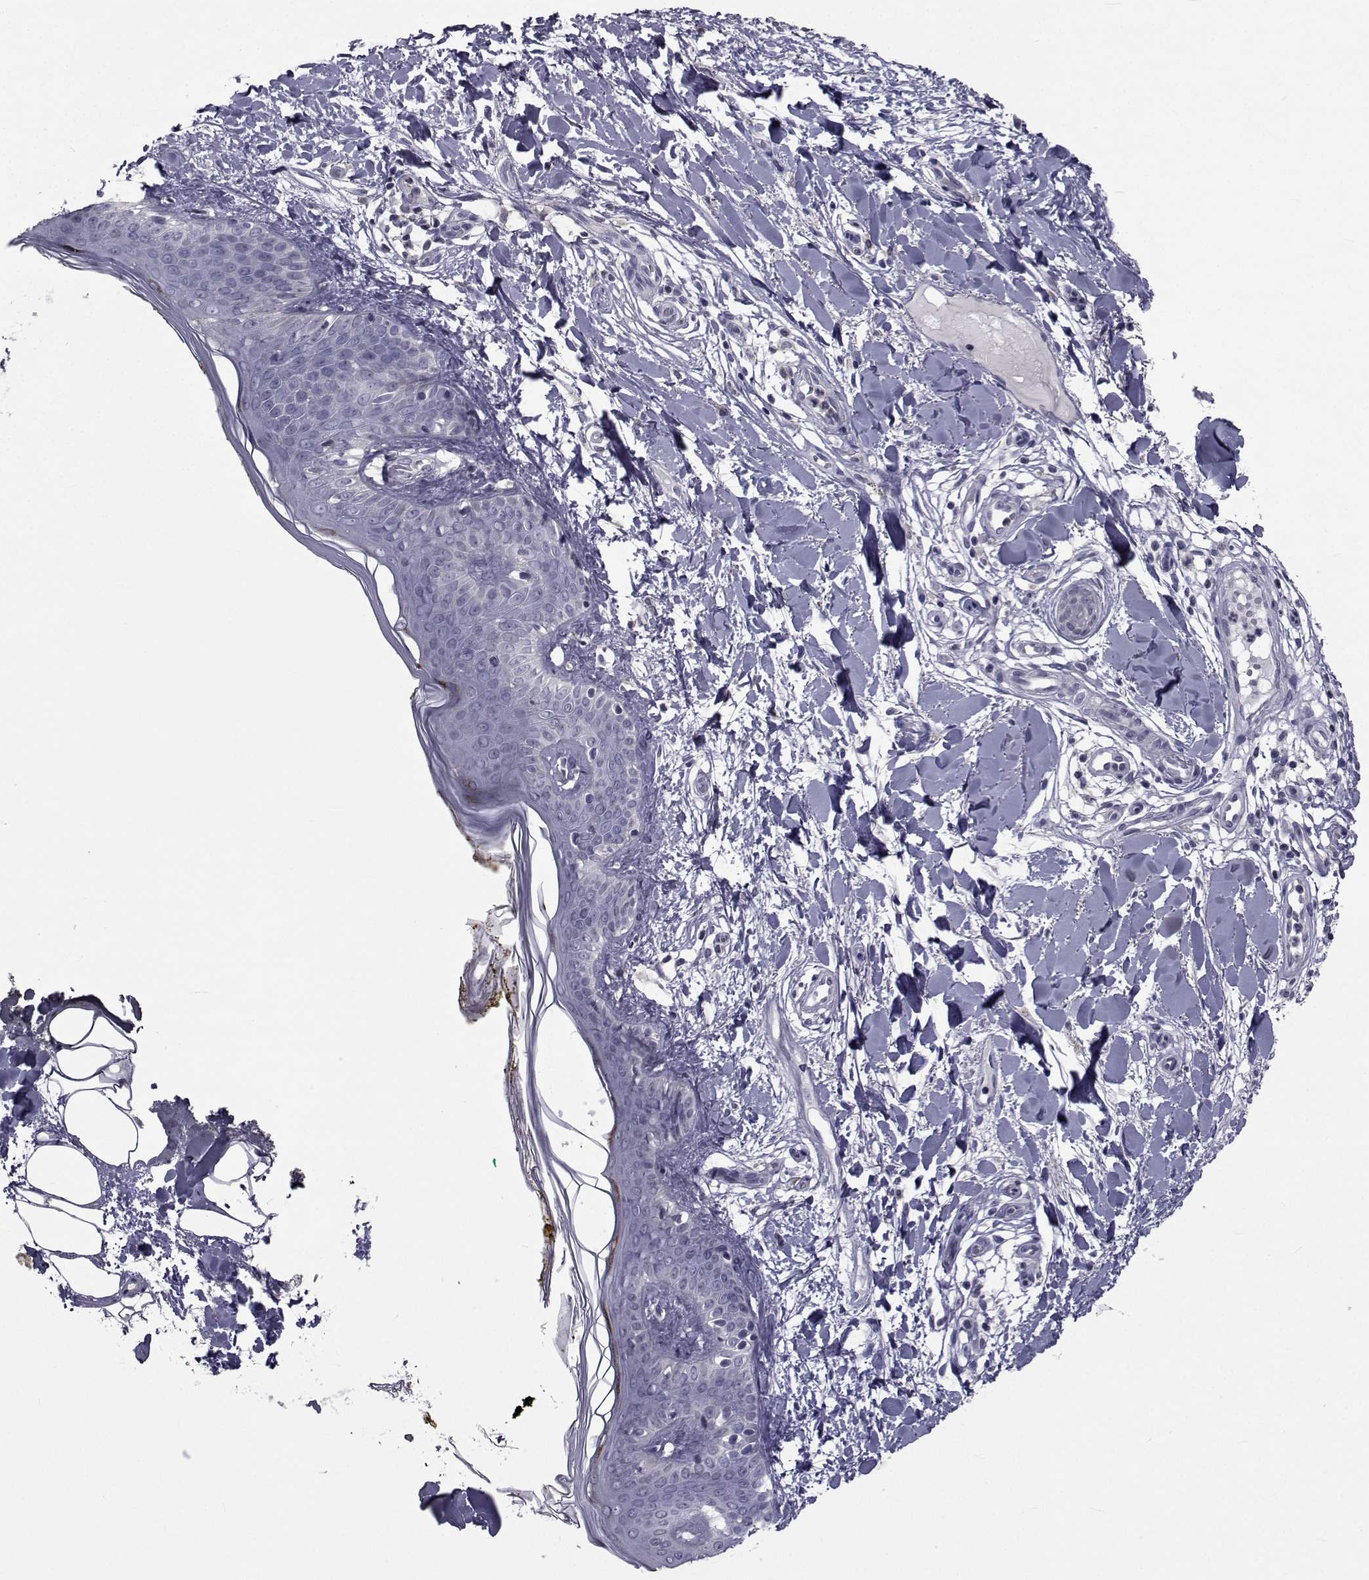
{"staining": {"intensity": "negative", "quantity": "none", "location": "none"}, "tissue": "skin", "cell_type": "Fibroblasts", "image_type": "normal", "snomed": [{"axis": "morphology", "description": "Normal tissue, NOS"}, {"axis": "topography", "description": "Skin"}], "caption": "This is an immunohistochemistry (IHC) histopathology image of unremarkable human skin. There is no positivity in fibroblasts.", "gene": "SLC30A10", "patient": {"sex": "female", "age": 34}}